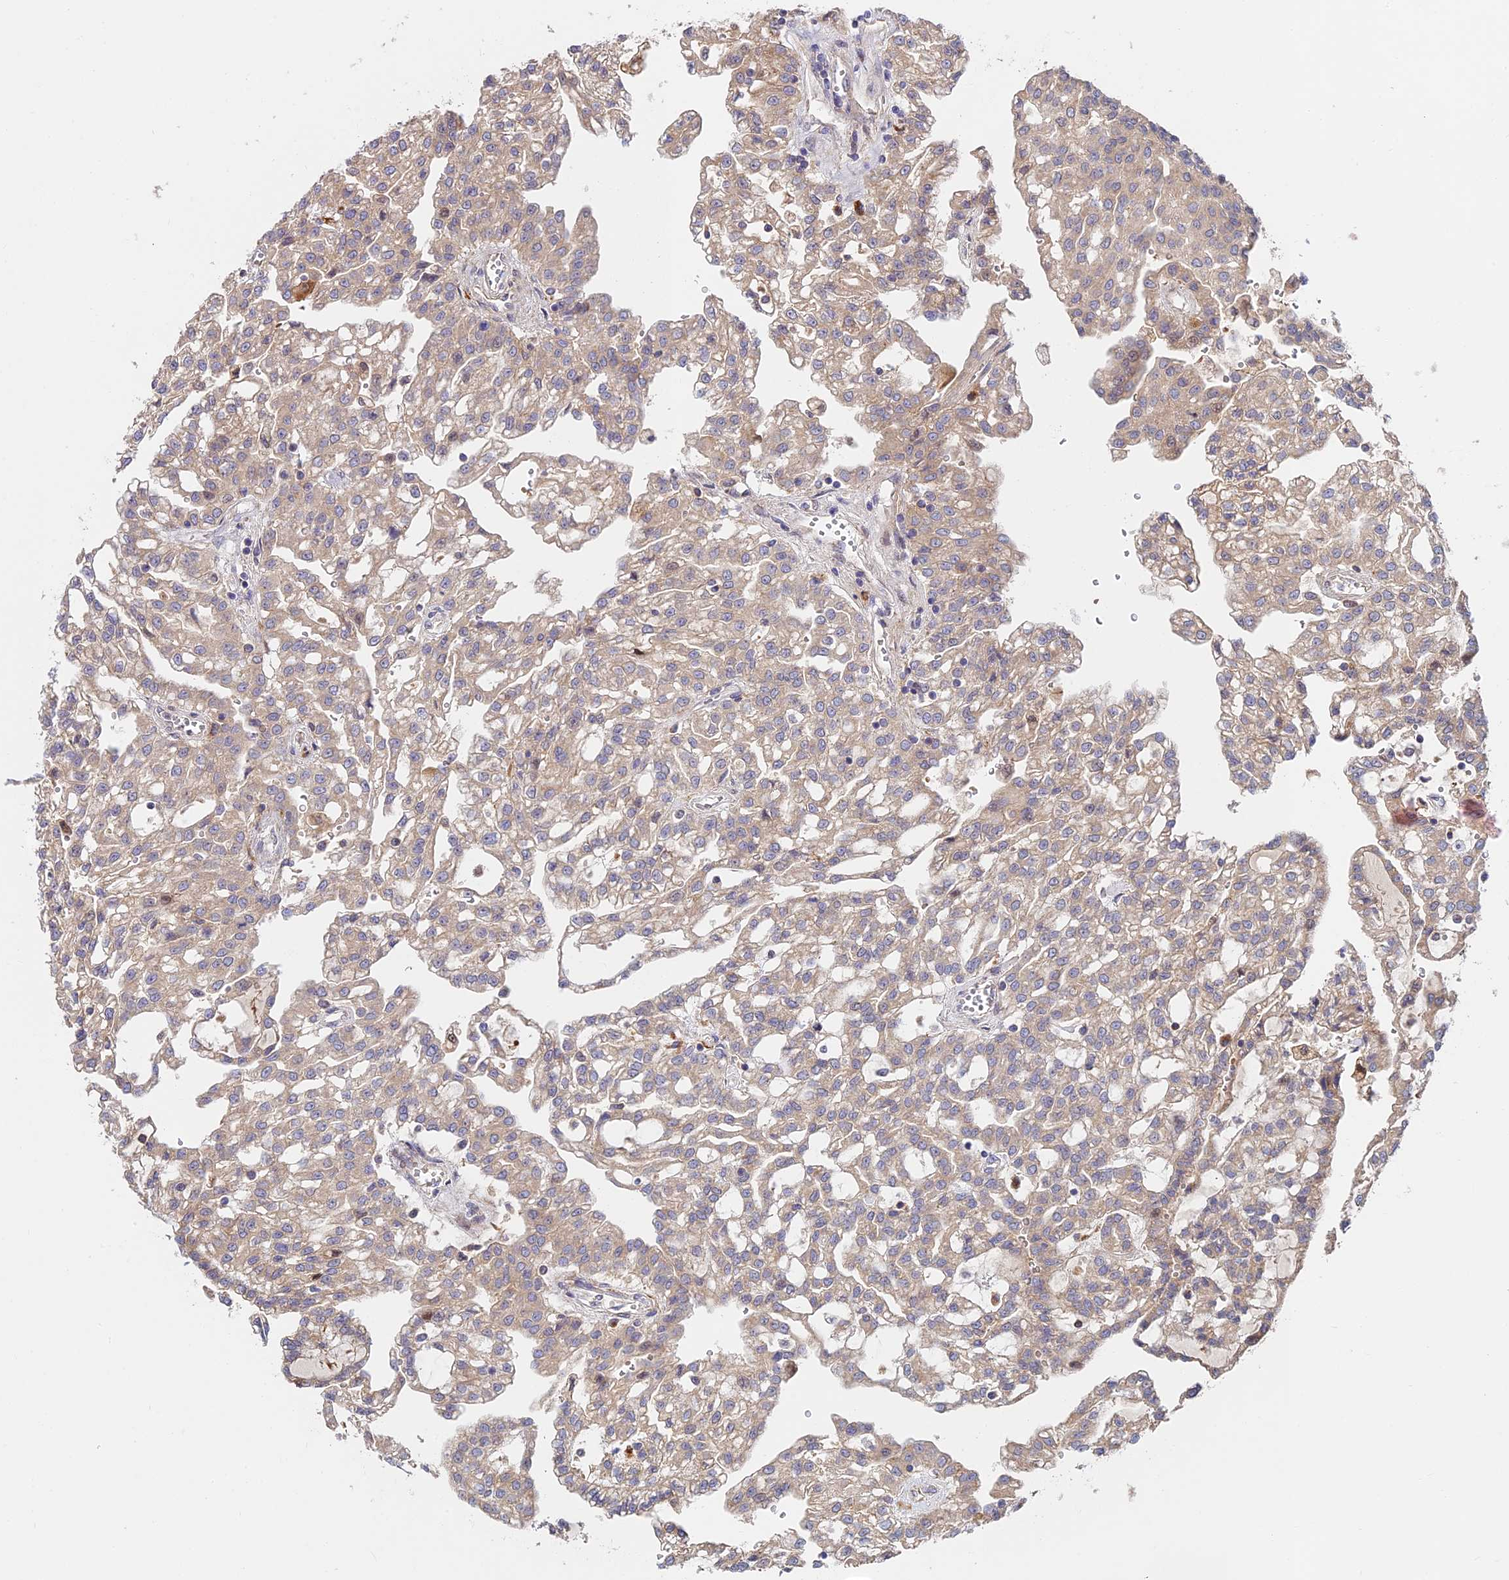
{"staining": {"intensity": "weak", "quantity": "25%-75%", "location": "cytoplasmic/membranous"}, "tissue": "renal cancer", "cell_type": "Tumor cells", "image_type": "cancer", "snomed": [{"axis": "morphology", "description": "Adenocarcinoma, NOS"}, {"axis": "topography", "description": "Kidney"}], "caption": "Renal cancer (adenocarcinoma) tissue demonstrates weak cytoplasmic/membranous expression in about 25%-75% of tumor cells, visualized by immunohistochemistry.", "gene": "FUOM", "patient": {"sex": "male", "age": 63}}